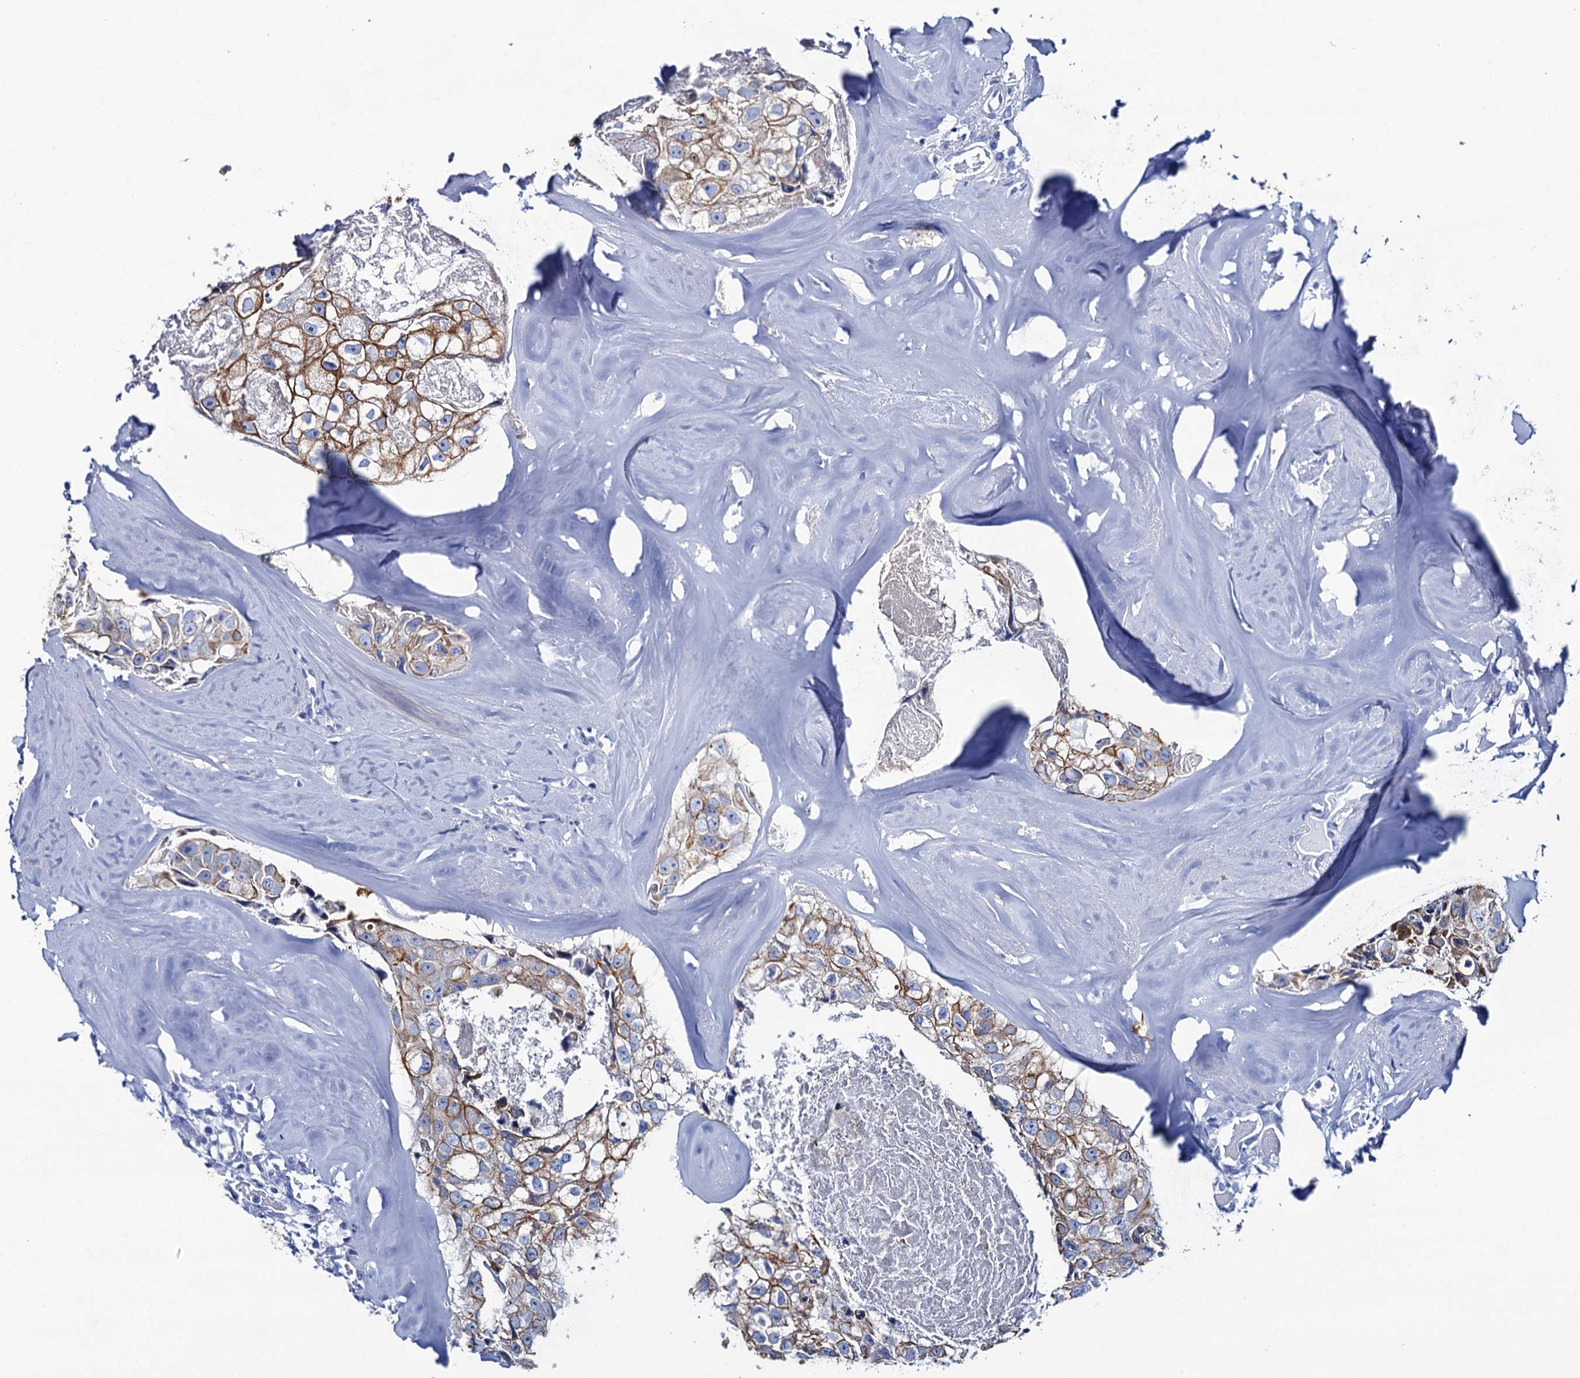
{"staining": {"intensity": "strong", "quantity": ">75%", "location": "cytoplasmic/membranous"}, "tissue": "head and neck cancer", "cell_type": "Tumor cells", "image_type": "cancer", "snomed": [{"axis": "morphology", "description": "Adenocarcinoma, NOS"}, {"axis": "morphology", "description": "Adenocarcinoma, metastatic, NOS"}, {"axis": "topography", "description": "Head-Neck"}], "caption": "A brown stain shows strong cytoplasmic/membranous positivity of a protein in human head and neck cancer (metastatic adenocarcinoma) tumor cells. The protein is shown in brown color, while the nuclei are stained blue.", "gene": "RAB3IP", "patient": {"sex": "male", "age": 75}}